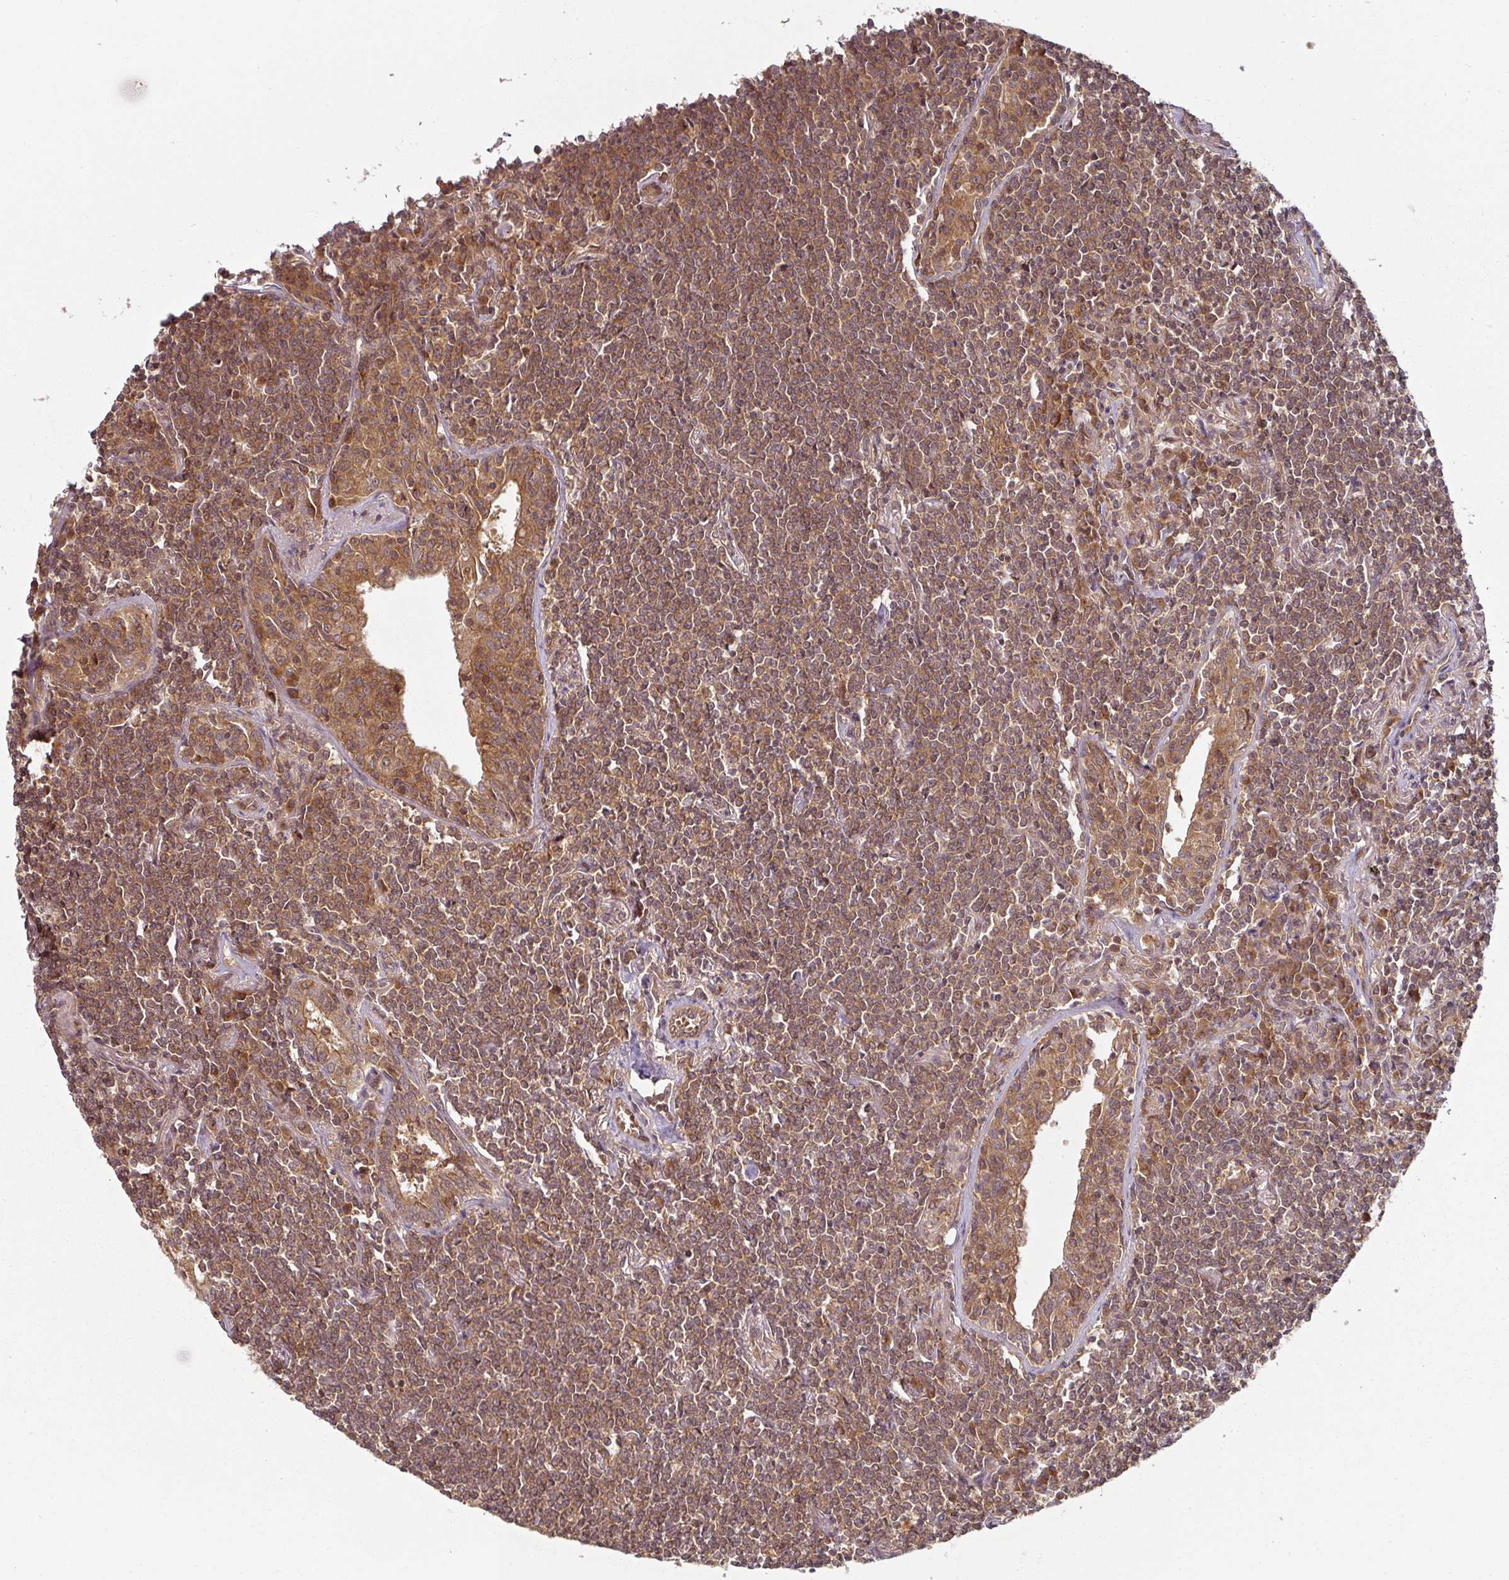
{"staining": {"intensity": "moderate", "quantity": ">75%", "location": "cytoplasmic/membranous"}, "tissue": "lymphoma", "cell_type": "Tumor cells", "image_type": "cancer", "snomed": [{"axis": "morphology", "description": "Malignant lymphoma, non-Hodgkin's type, Low grade"}, {"axis": "topography", "description": "Lung"}], "caption": "Immunohistochemistry (IHC) of lymphoma displays medium levels of moderate cytoplasmic/membranous expression in approximately >75% of tumor cells.", "gene": "EIF4EBP2", "patient": {"sex": "female", "age": 71}}